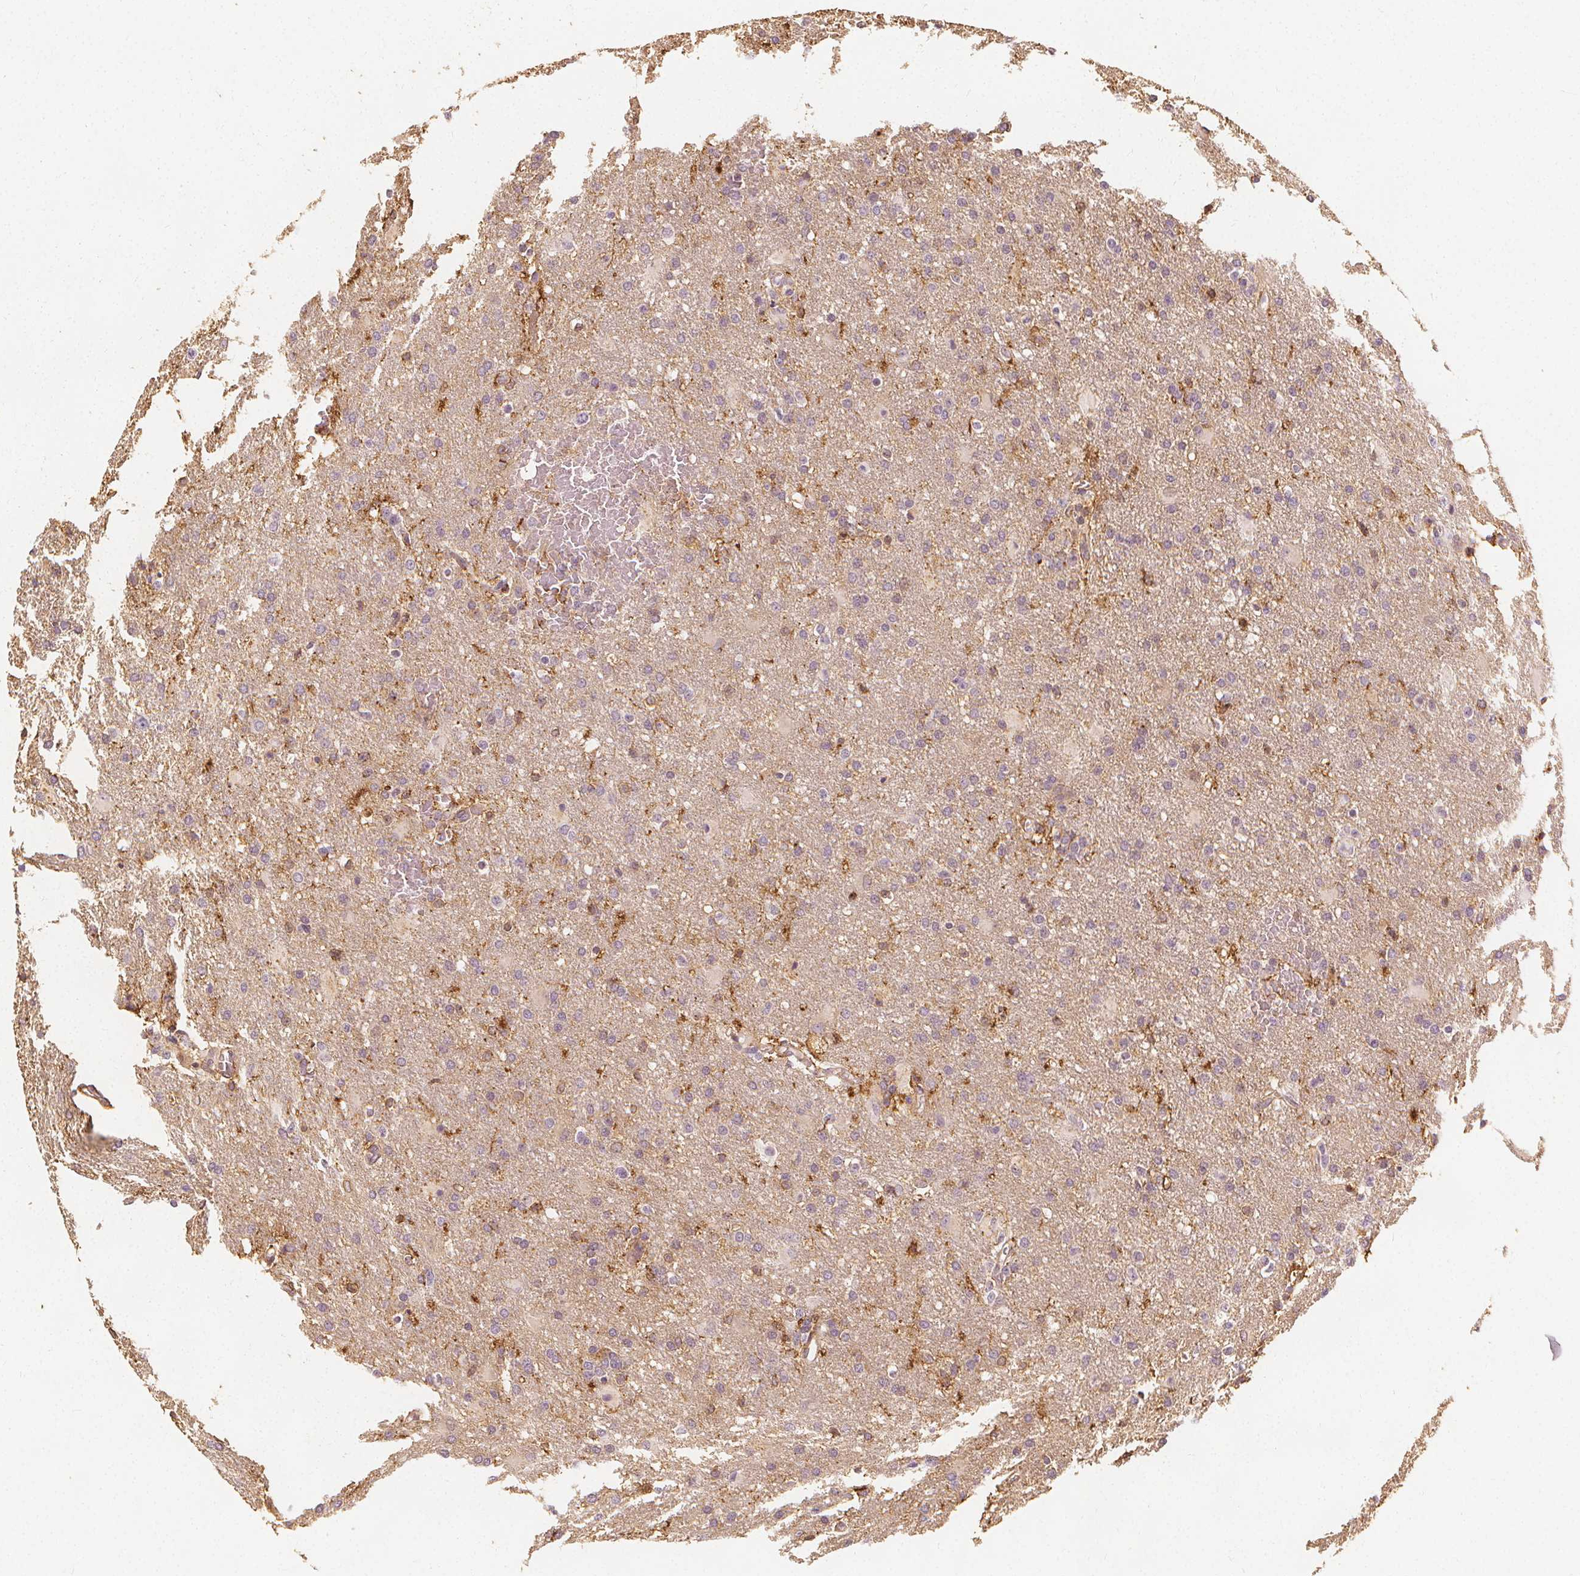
{"staining": {"intensity": "negative", "quantity": "none", "location": "none"}, "tissue": "glioma", "cell_type": "Tumor cells", "image_type": "cancer", "snomed": [{"axis": "morphology", "description": "Glioma, malignant, High grade"}, {"axis": "topography", "description": "Brain"}], "caption": "Tumor cells are negative for brown protein staining in glioma.", "gene": "ARHGAP26", "patient": {"sex": "male", "age": 68}}